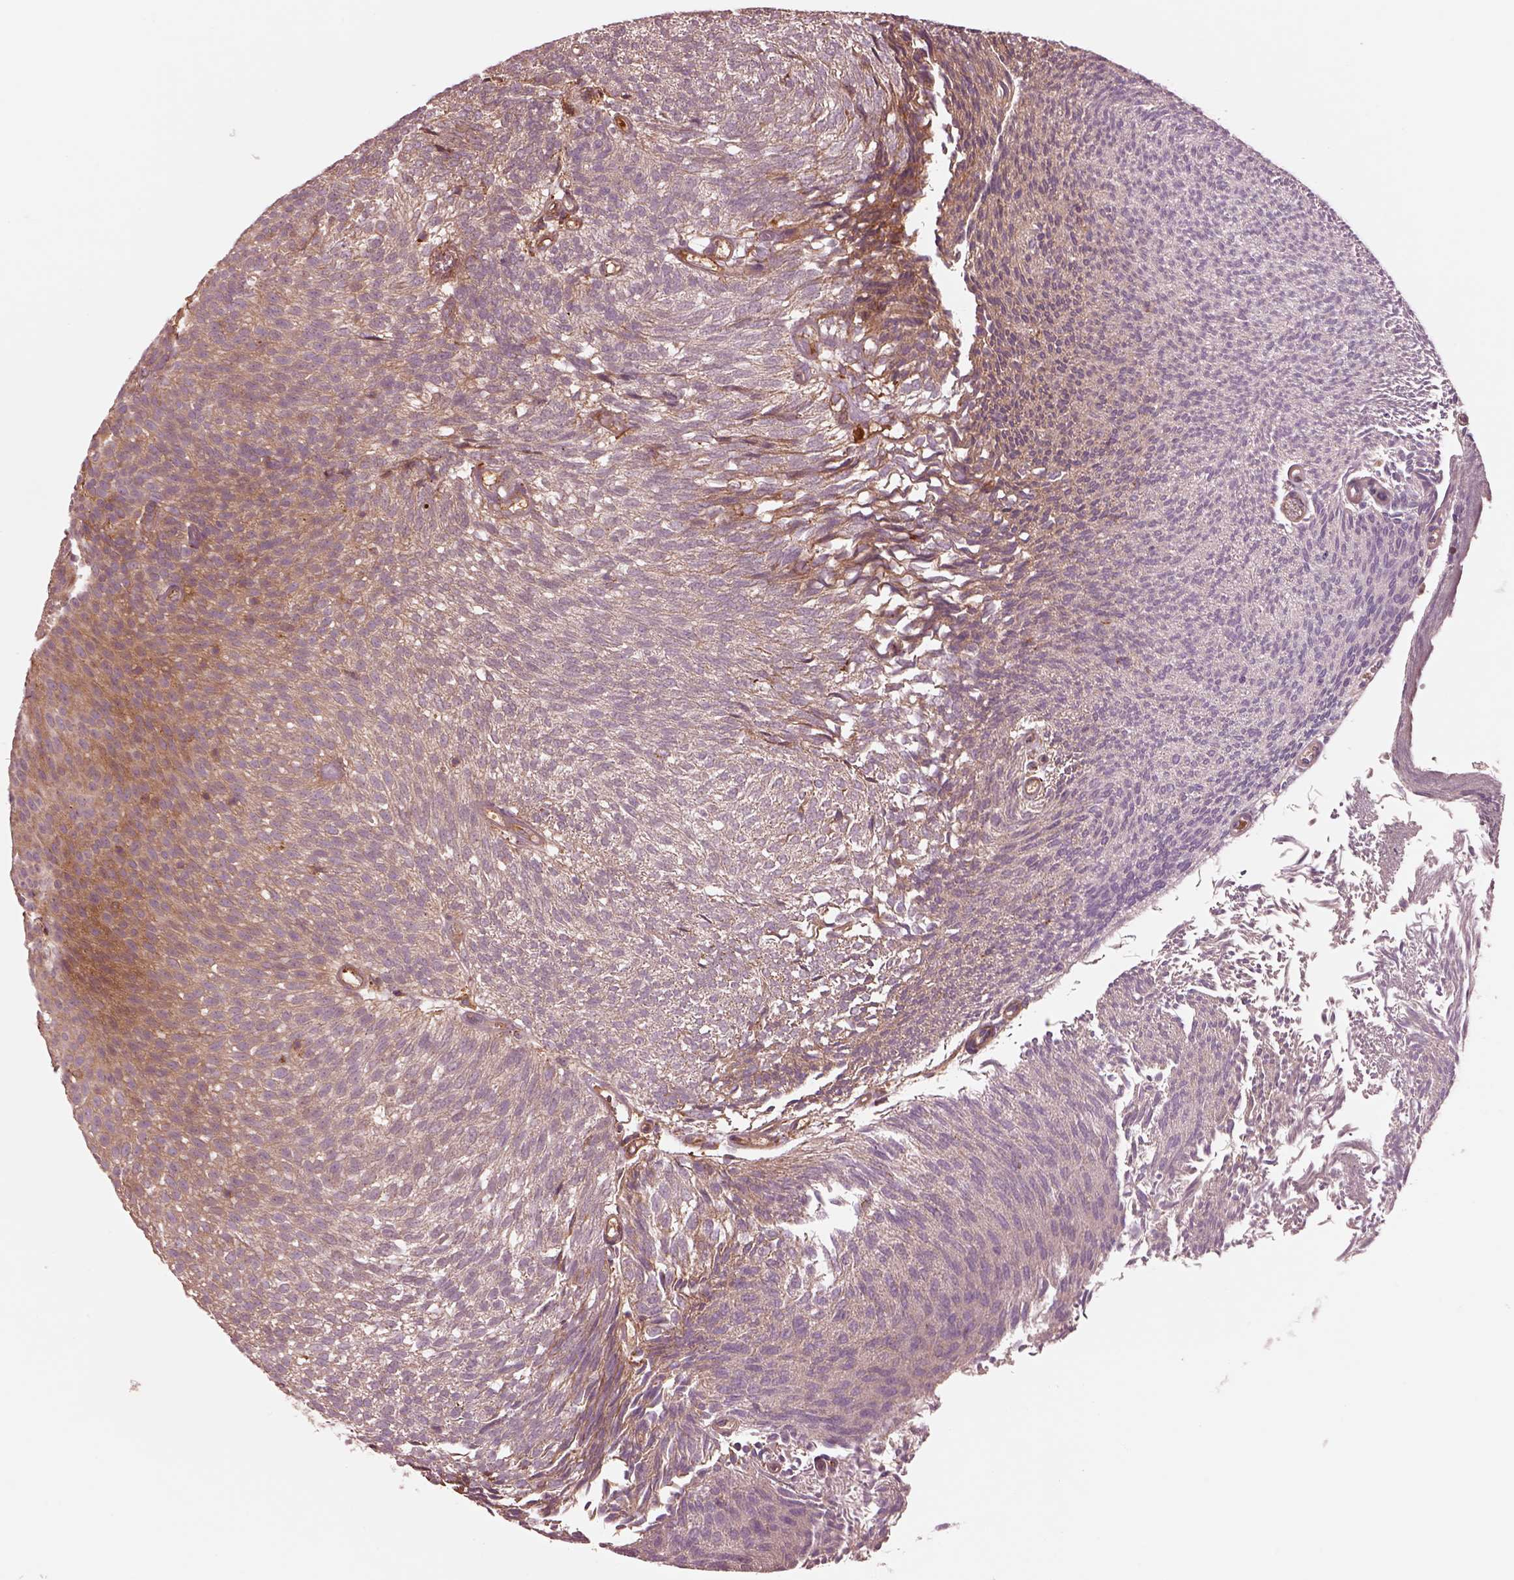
{"staining": {"intensity": "moderate", "quantity": "<25%", "location": "cytoplasmic/membranous"}, "tissue": "urothelial cancer", "cell_type": "Tumor cells", "image_type": "cancer", "snomed": [{"axis": "morphology", "description": "Urothelial carcinoma, Low grade"}, {"axis": "topography", "description": "Urinary bladder"}], "caption": "A brown stain shows moderate cytoplasmic/membranous positivity of a protein in urothelial cancer tumor cells.", "gene": "ASCC2", "patient": {"sex": "male", "age": 77}}